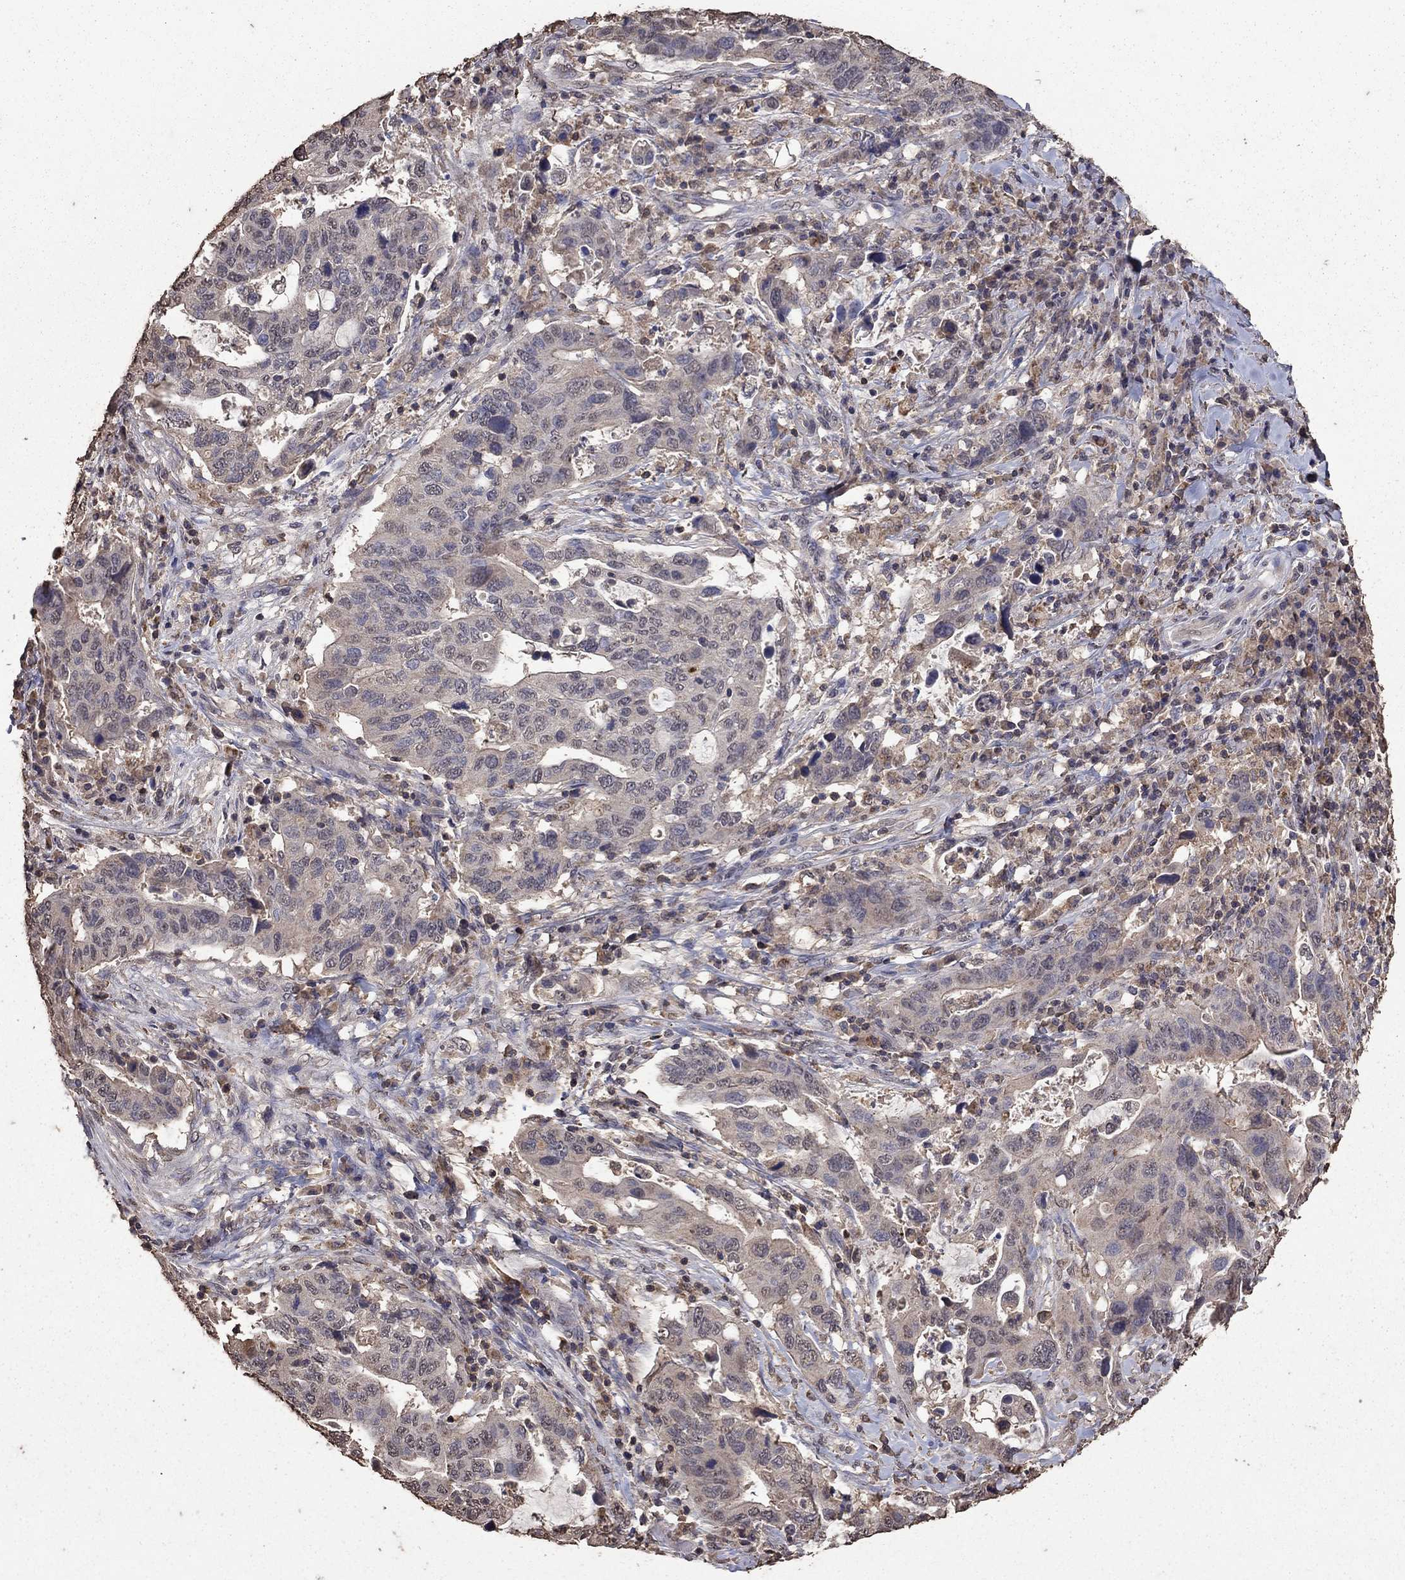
{"staining": {"intensity": "negative", "quantity": "none", "location": "none"}, "tissue": "stomach cancer", "cell_type": "Tumor cells", "image_type": "cancer", "snomed": [{"axis": "morphology", "description": "Adenocarcinoma, NOS"}, {"axis": "topography", "description": "Stomach"}], "caption": "Immunohistochemistry (IHC) of human stomach cancer reveals no positivity in tumor cells.", "gene": "SERPINA5", "patient": {"sex": "male", "age": 54}}